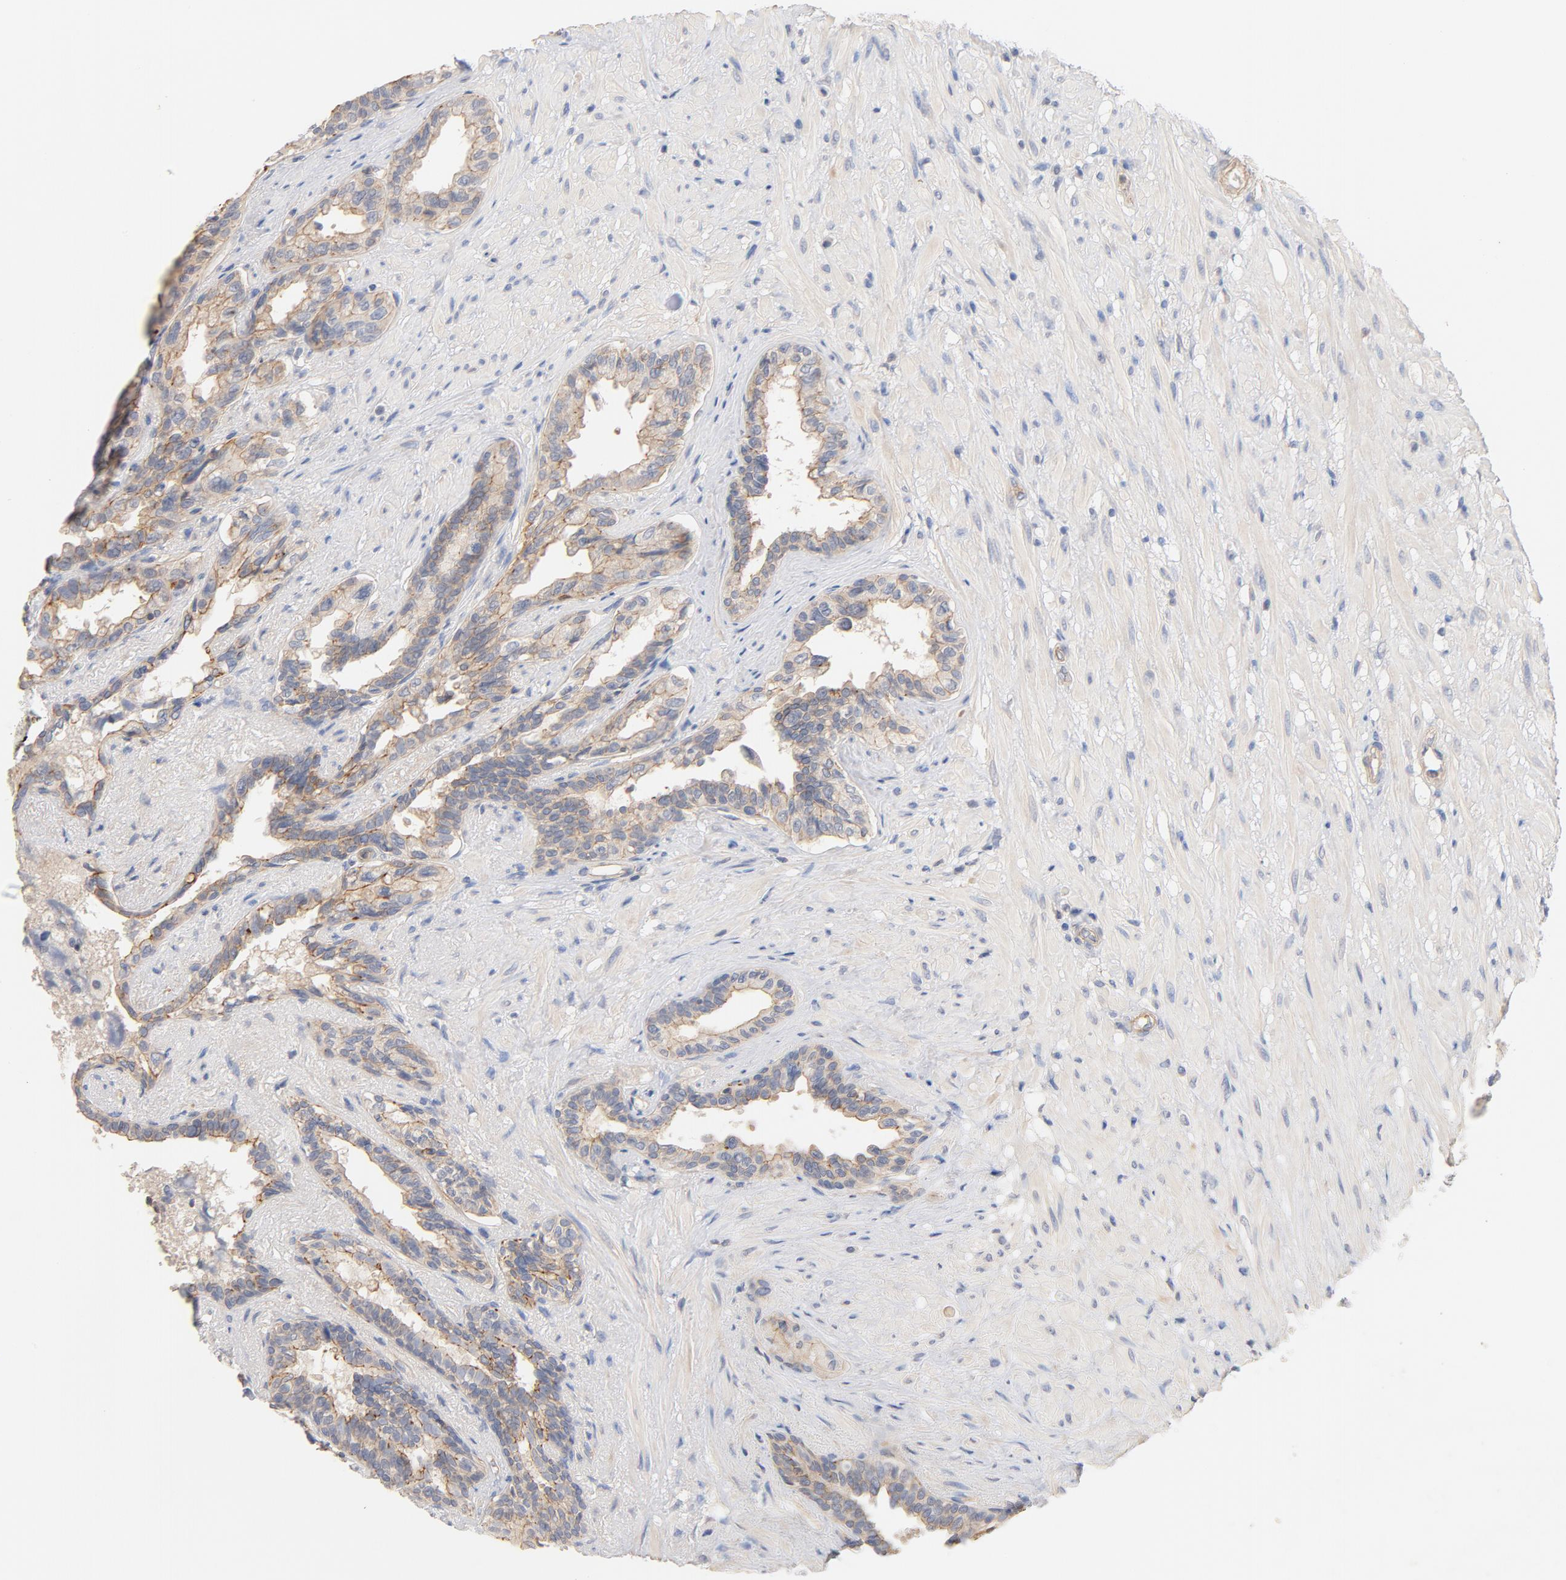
{"staining": {"intensity": "moderate", "quantity": ">75%", "location": "cytoplasmic/membranous"}, "tissue": "seminal vesicle", "cell_type": "Glandular cells", "image_type": "normal", "snomed": [{"axis": "morphology", "description": "Normal tissue, NOS"}, {"axis": "topography", "description": "Seminal veicle"}], "caption": "Moderate cytoplasmic/membranous positivity for a protein is appreciated in approximately >75% of glandular cells of unremarkable seminal vesicle using IHC.", "gene": "STRN3", "patient": {"sex": "male", "age": 61}}